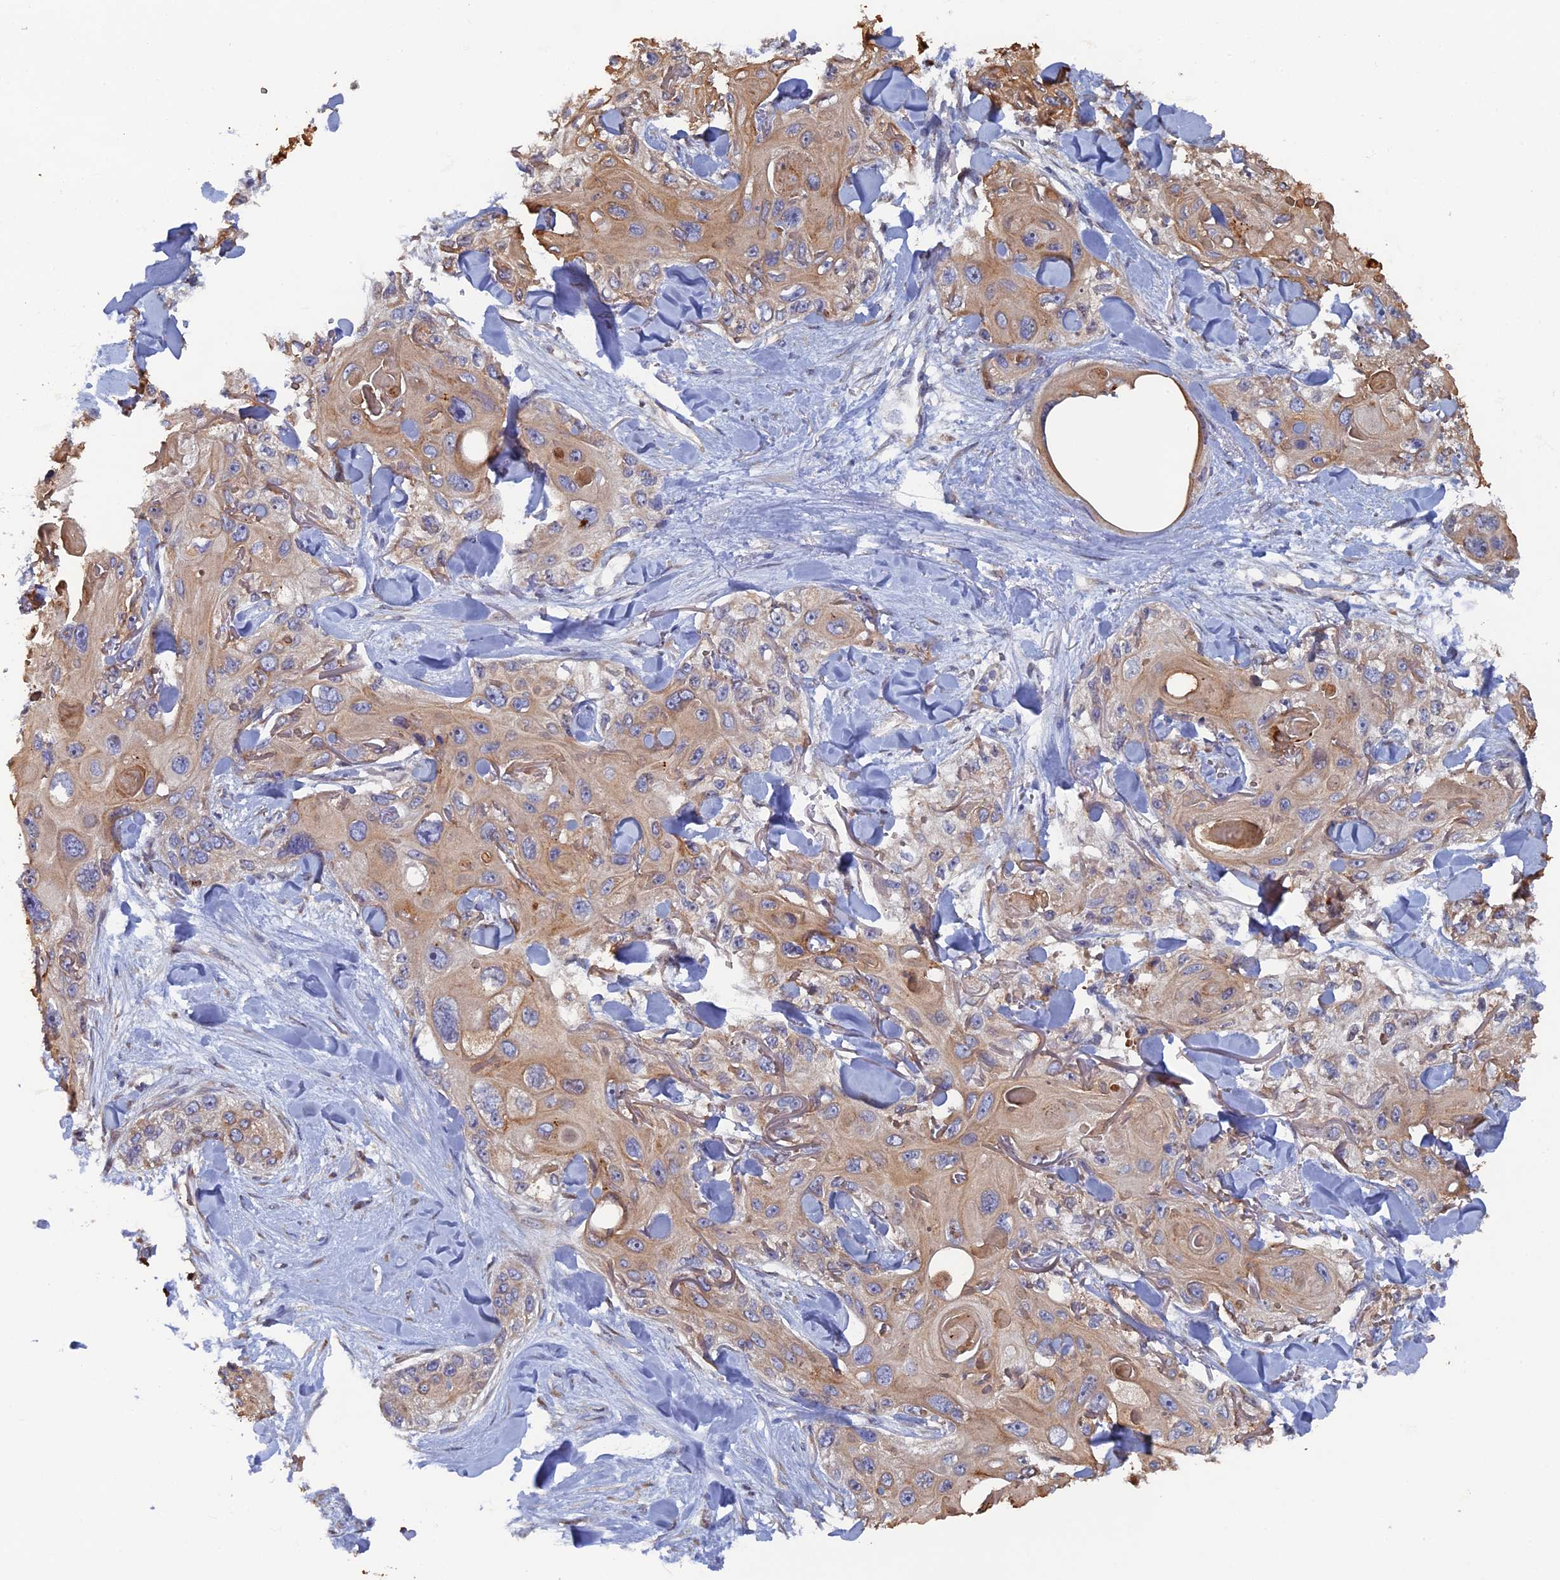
{"staining": {"intensity": "moderate", "quantity": ">75%", "location": "cytoplasmic/membranous"}, "tissue": "skin cancer", "cell_type": "Tumor cells", "image_type": "cancer", "snomed": [{"axis": "morphology", "description": "Normal tissue, NOS"}, {"axis": "morphology", "description": "Squamous cell carcinoma, NOS"}, {"axis": "topography", "description": "Skin"}], "caption": "Immunohistochemistry staining of skin squamous cell carcinoma, which reveals medium levels of moderate cytoplasmic/membranous positivity in approximately >75% of tumor cells indicating moderate cytoplasmic/membranous protein positivity. The staining was performed using DAB (brown) for protein detection and nuclei were counterstained in hematoxylin (blue).", "gene": "VPS37C", "patient": {"sex": "male", "age": 72}}